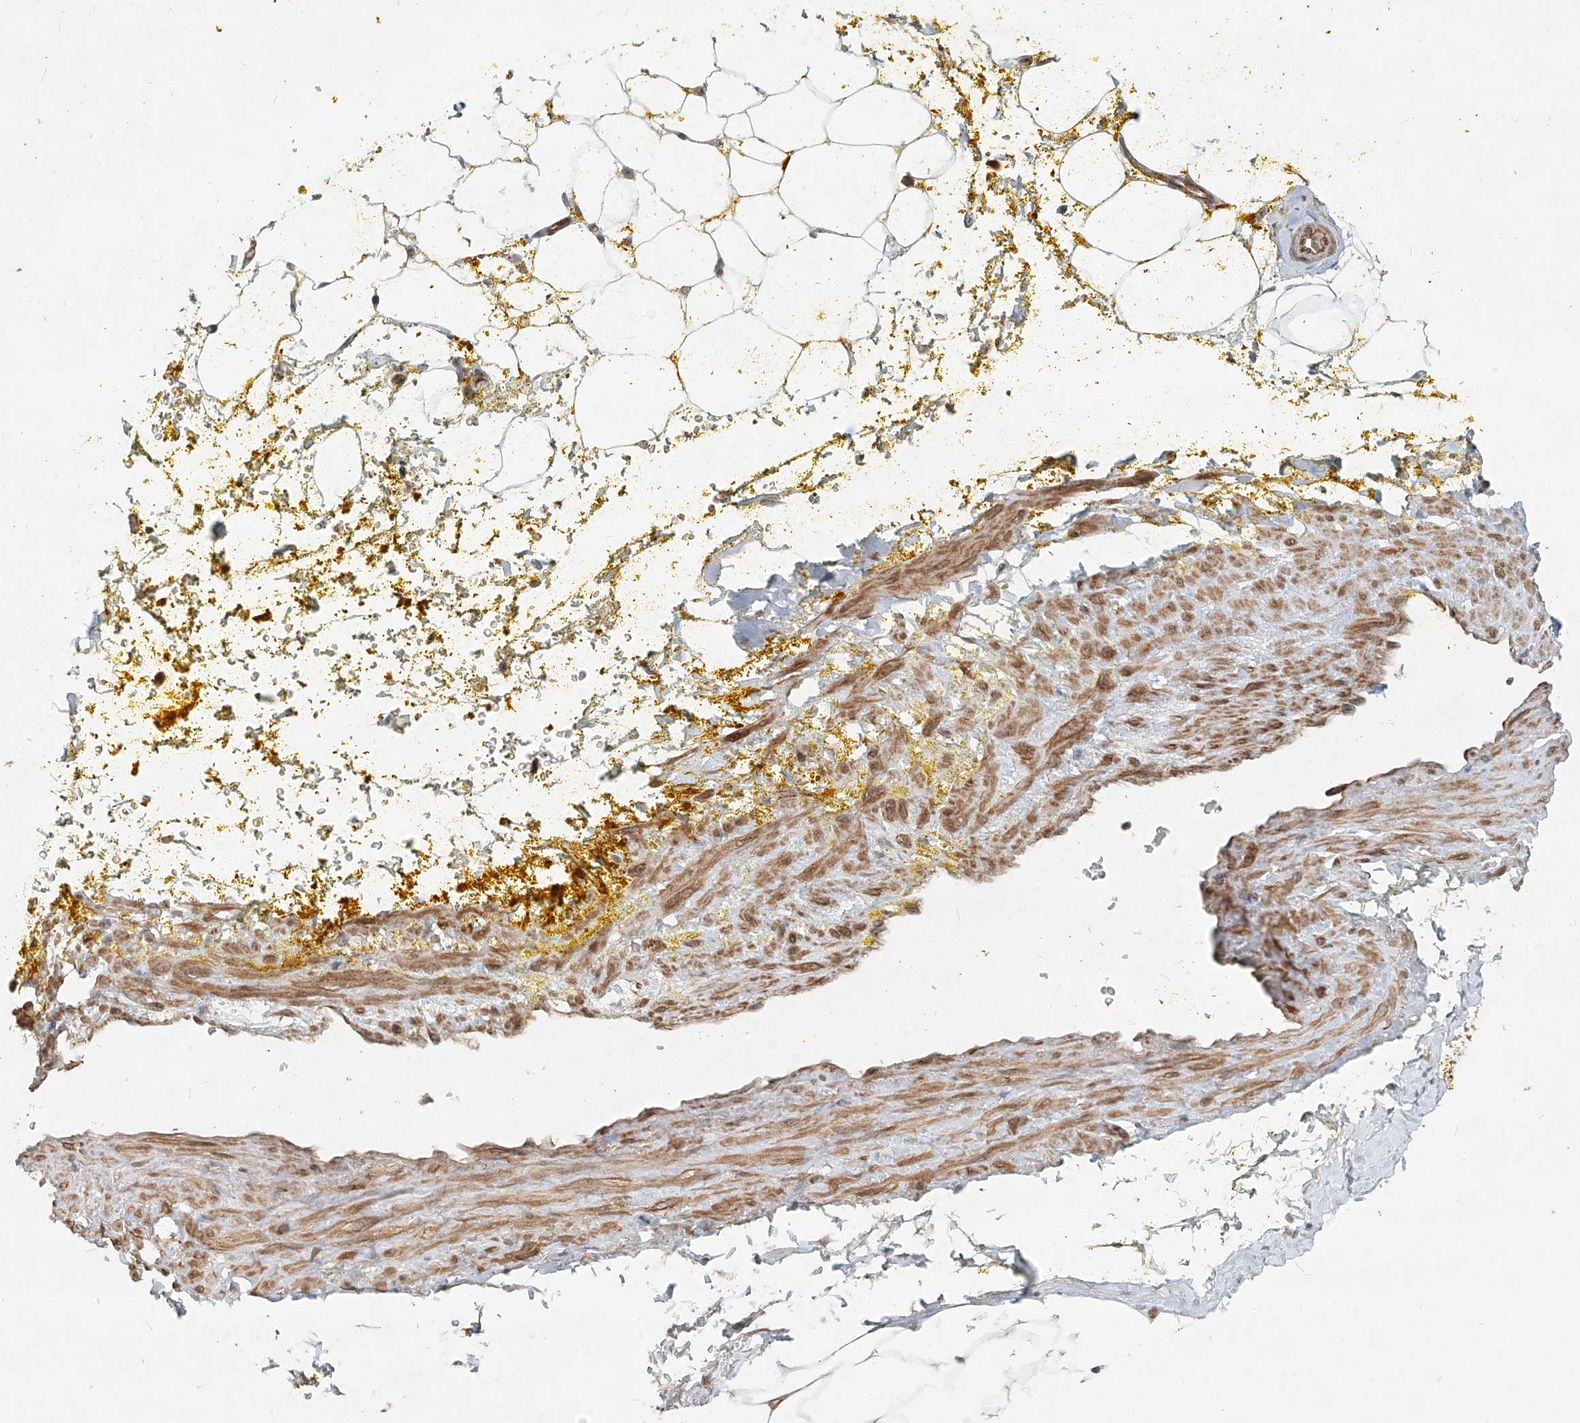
{"staining": {"intensity": "negative", "quantity": "none", "location": "none"}, "tissue": "adipose tissue", "cell_type": "Adipocytes", "image_type": "normal", "snomed": [{"axis": "morphology", "description": "Normal tissue, NOS"}, {"axis": "morphology", "description": "Adenocarcinoma, Low grade"}, {"axis": "topography", "description": "Prostate"}, {"axis": "topography", "description": "Peripheral nerve tissue"}], "caption": "Histopathology image shows no significant protein positivity in adipocytes of unremarkable adipose tissue. (Stains: DAB immunohistochemistry (IHC) with hematoxylin counter stain, Microscopy: brightfield microscopy at high magnification).", "gene": "SASH1", "patient": {"sex": "male", "age": 63}}